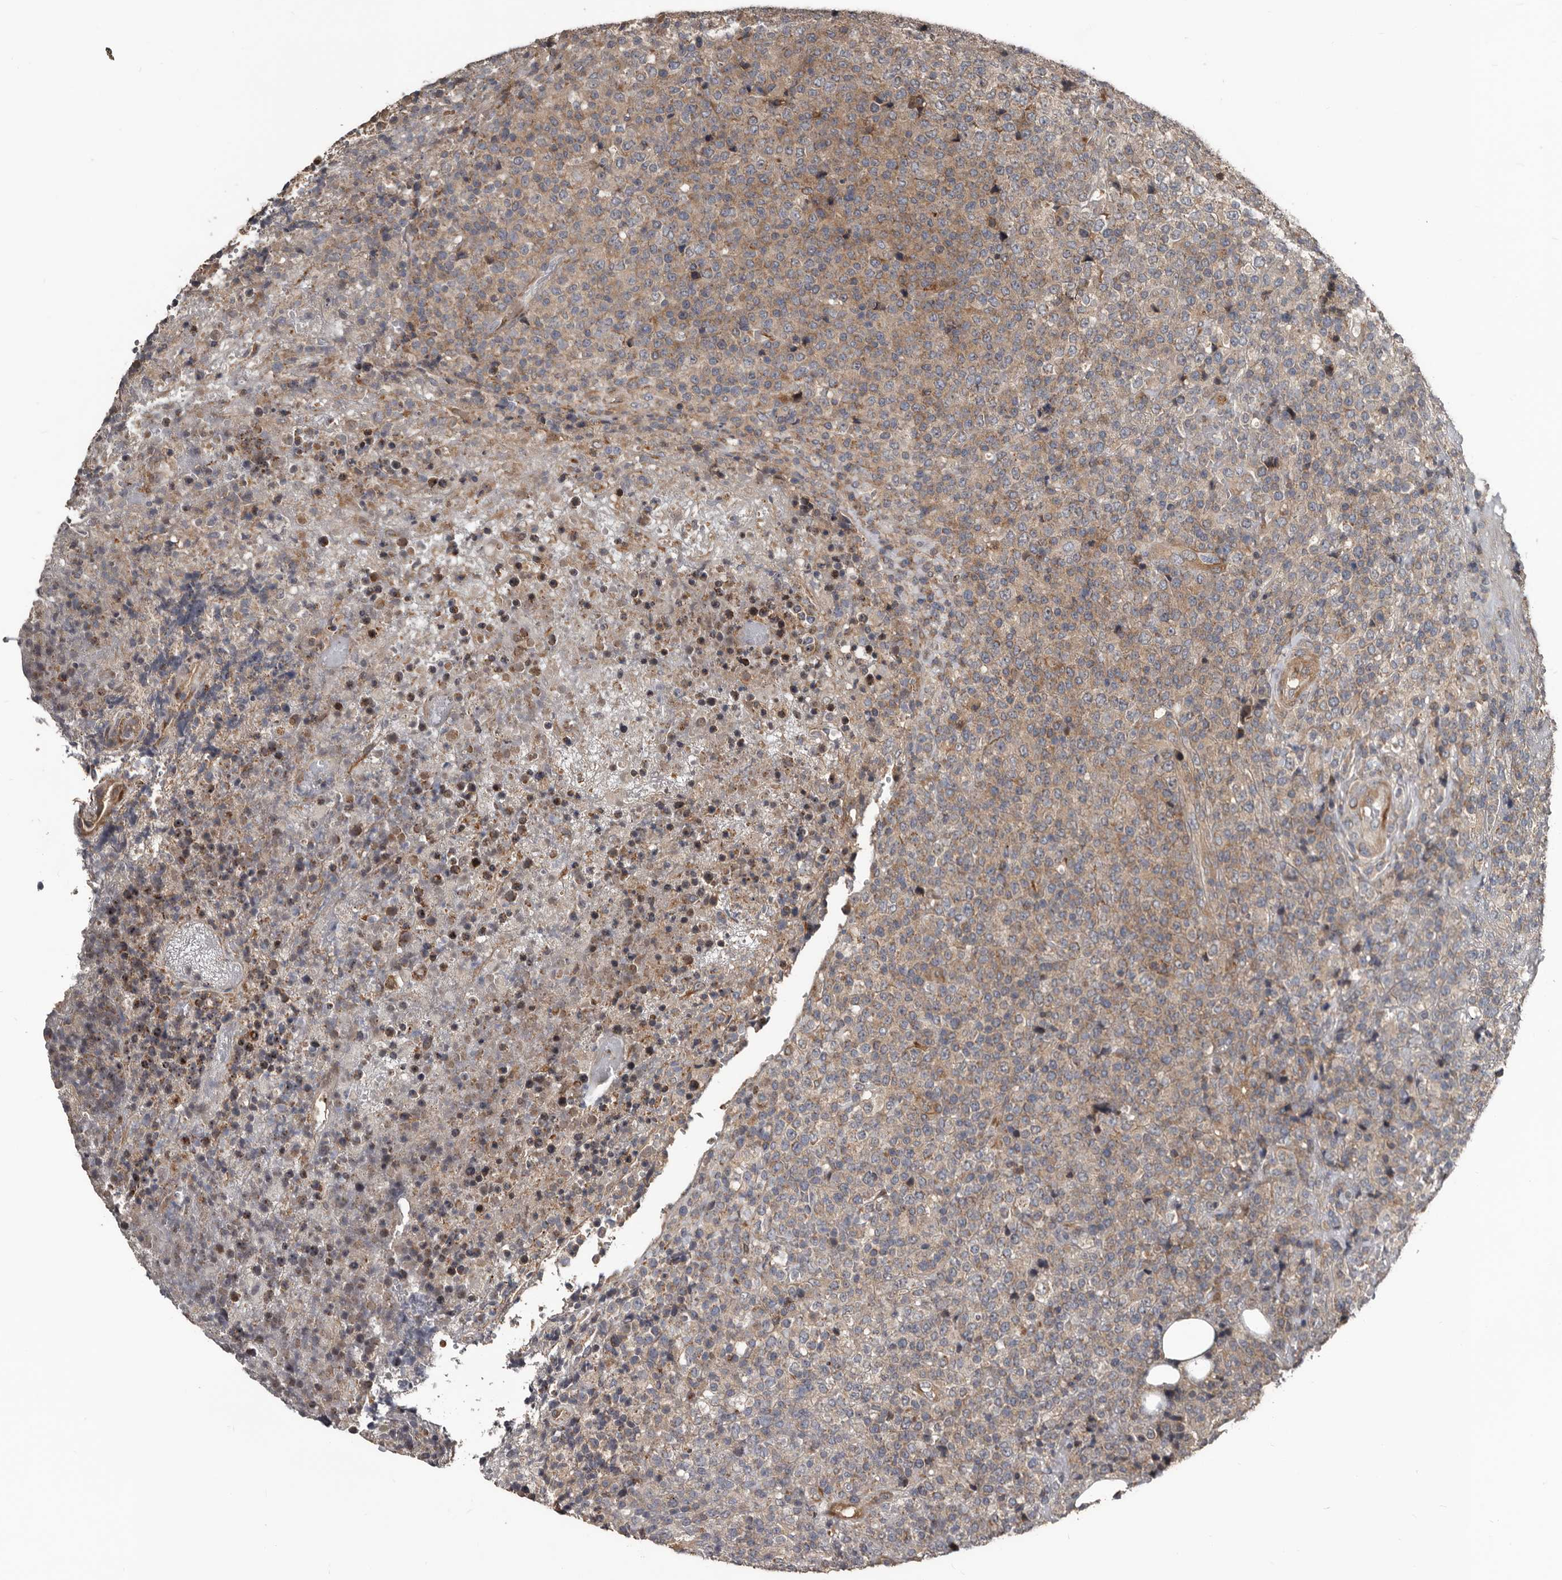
{"staining": {"intensity": "weak", "quantity": "25%-75%", "location": "cytoplasmic/membranous"}, "tissue": "lymphoma", "cell_type": "Tumor cells", "image_type": "cancer", "snomed": [{"axis": "morphology", "description": "Malignant lymphoma, non-Hodgkin's type, High grade"}, {"axis": "topography", "description": "Lymph node"}], "caption": "DAB immunohistochemical staining of human lymphoma displays weak cytoplasmic/membranous protein staining in approximately 25%-75% of tumor cells. The staining was performed using DAB (3,3'-diaminobenzidine) to visualize the protein expression in brown, while the nuclei were stained in blue with hematoxylin (Magnification: 20x).", "gene": "DHPS", "patient": {"sex": "male", "age": 13}}